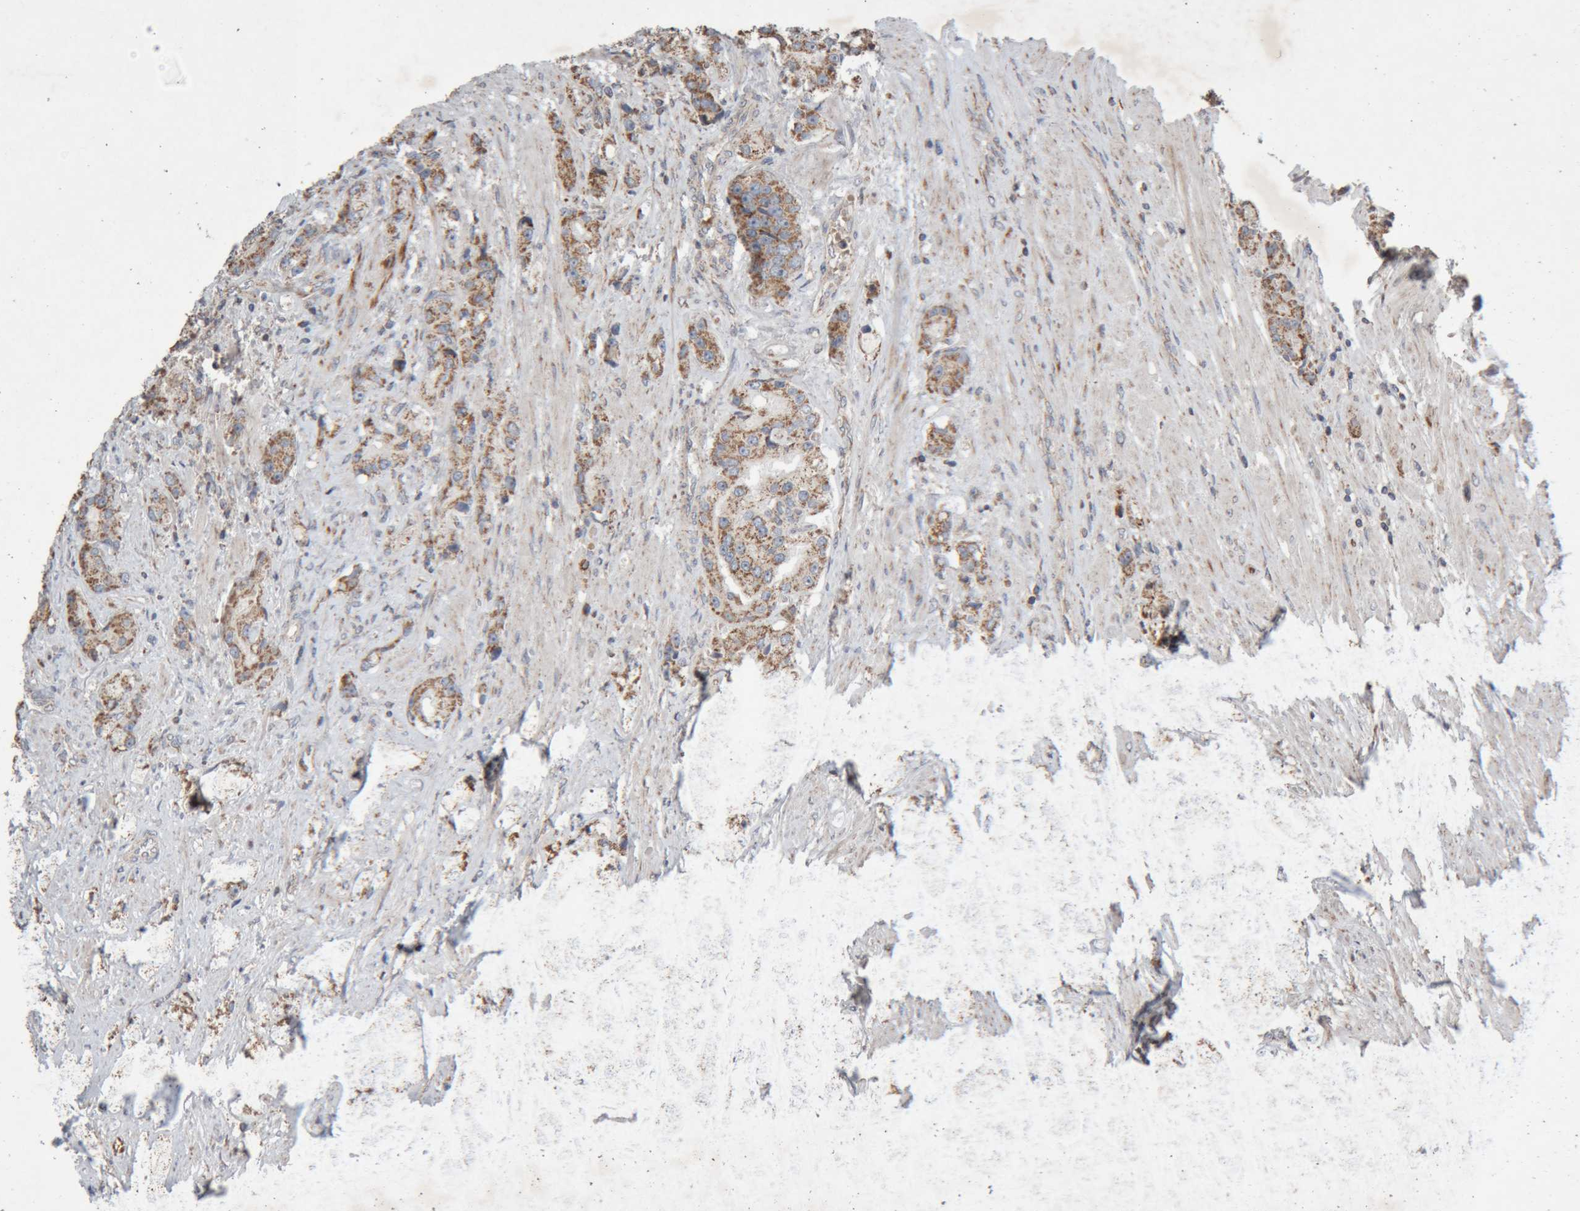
{"staining": {"intensity": "moderate", "quantity": ">75%", "location": "cytoplasmic/membranous"}, "tissue": "prostate cancer", "cell_type": "Tumor cells", "image_type": "cancer", "snomed": [{"axis": "morphology", "description": "Adenocarcinoma, High grade"}, {"axis": "topography", "description": "Prostate"}], "caption": "The histopathology image exhibits immunohistochemical staining of prostate cancer. There is moderate cytoplasmic/membranous positivity is present in about >75% of tumor cells.", "gene": "KIF21B", "patient": {"sex": "male", "age": 60}}